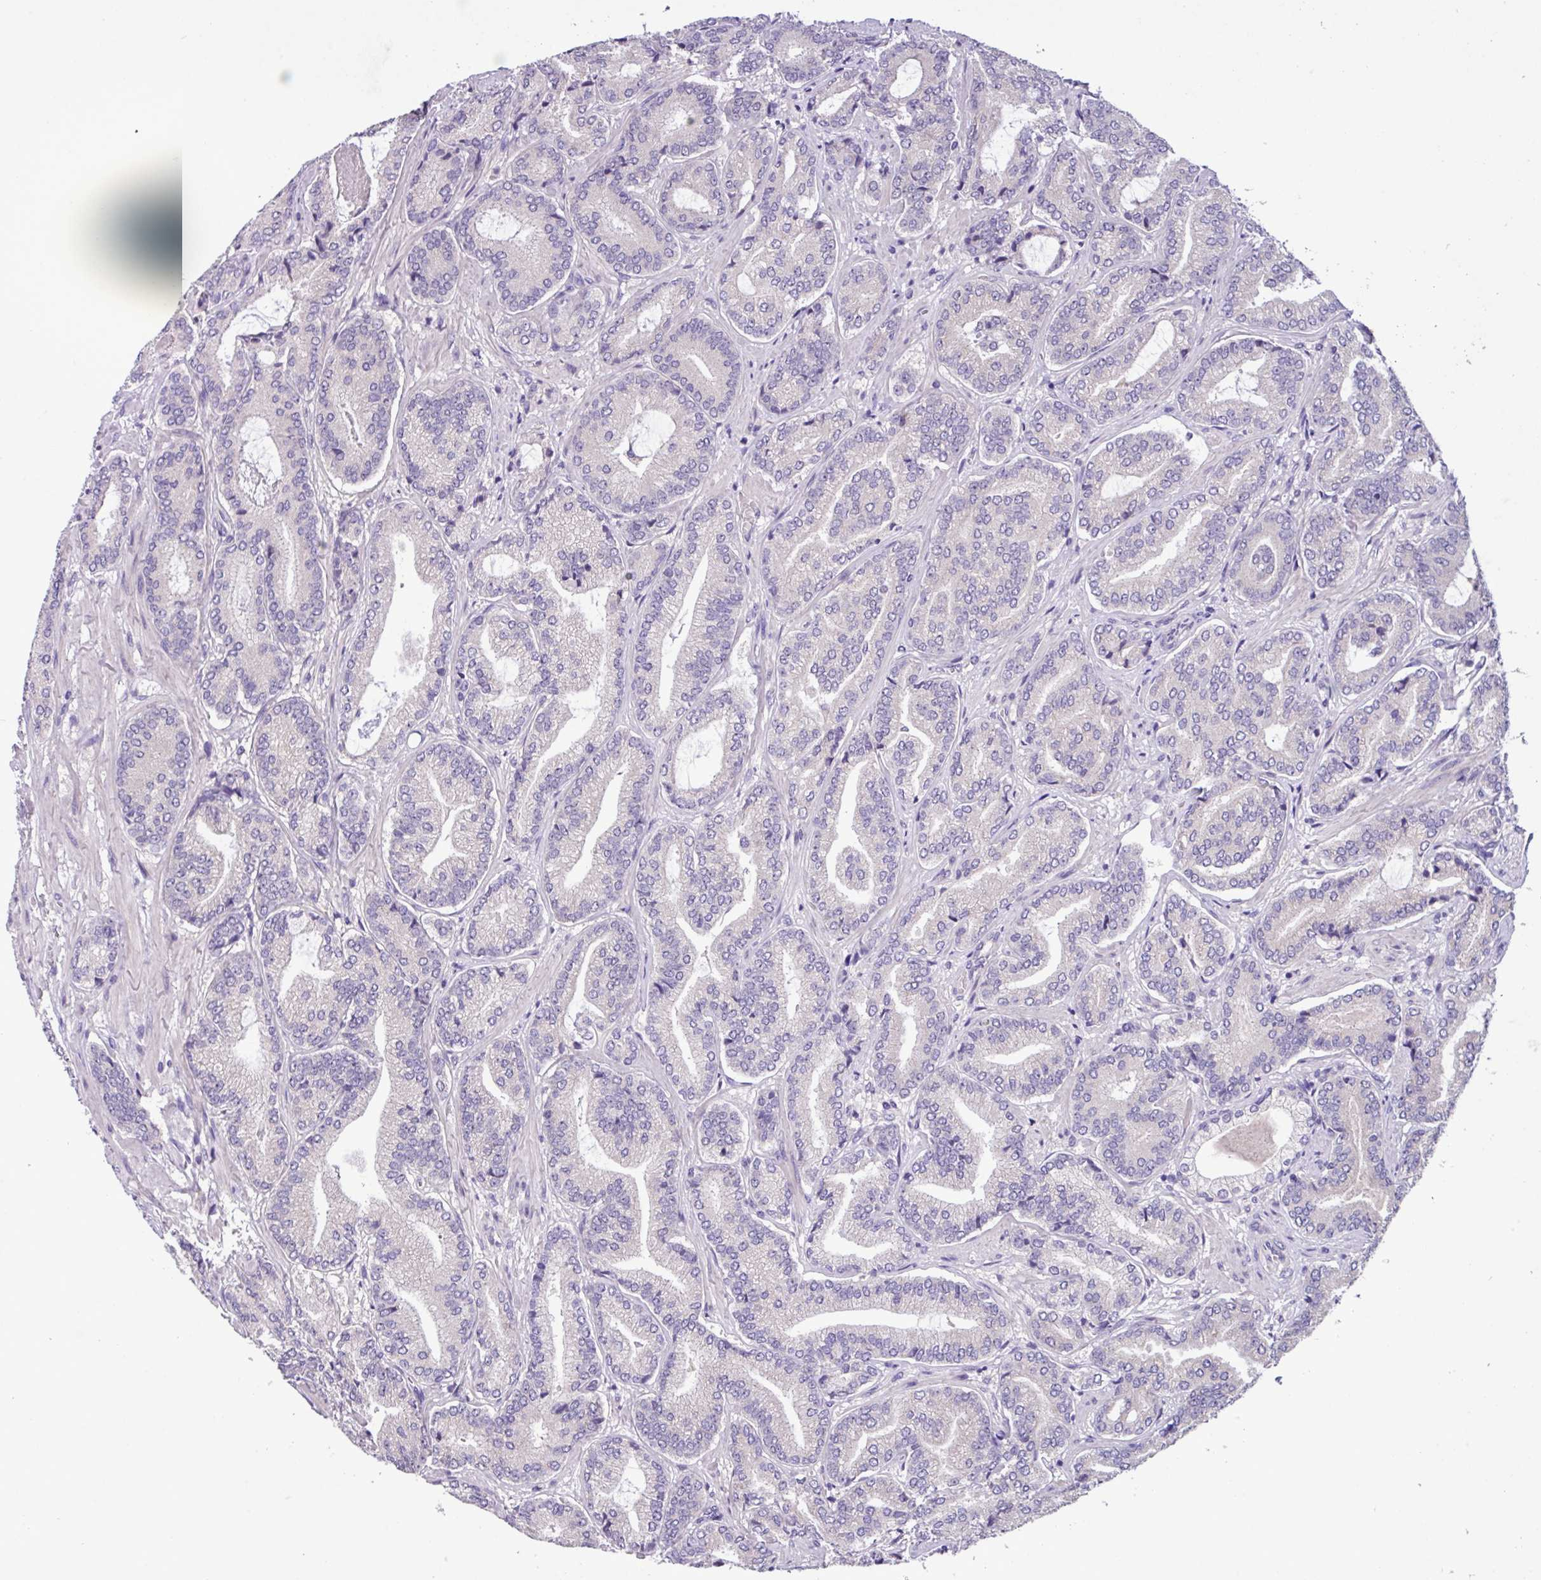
{"staining": {"intensity": "negative", "quantity": "none", "location": "none"}, "tissue": "prostate cancer", "cell_type": "Tumor cells", "image_type": "cancer", "snomed": [{"axis": "morphology", "description": "Adenocarcinoma, Low grade"}, {"axis": "topography", "description": "Prostate and seminal vesicle, NOS"}], "caption": "The photomicrograph reveals no significant positivity in tumor cells of prostate cancer.", "gene": "PAX8", "patient": {"sex": "male", "age": 61}}